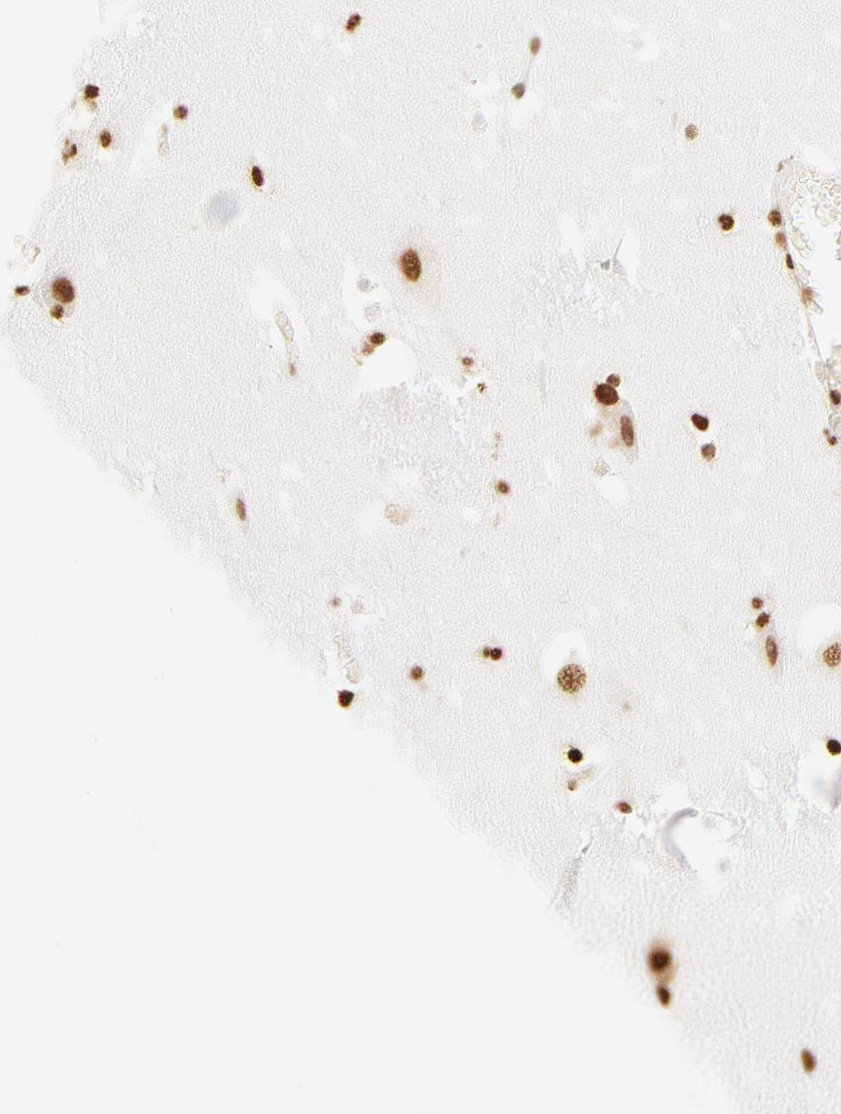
{"staining": {"intensity": "strong", "quantity": ">75%", "location": "nuclear"}, "tissue": "hippocampus", "cell_type": "Glial cells", "image_type": "normal", "snomed": [{"axis": "morphology", "description": "Normal tissue, NOS"}, {"axis": "topography", "description": "Hippocampus"}], "caption": "Hippocampus stained for a protein displays strong nuclear positivity in glial cells. The protein of interest is stained brown, and the nuclei are stained in blue (DAB (3,3'-diaminobenzidine) IHC with brightfield microscopy, high magnification).", "gene": "ZNF540", "patient": {"sex": "male", "age": 45}}